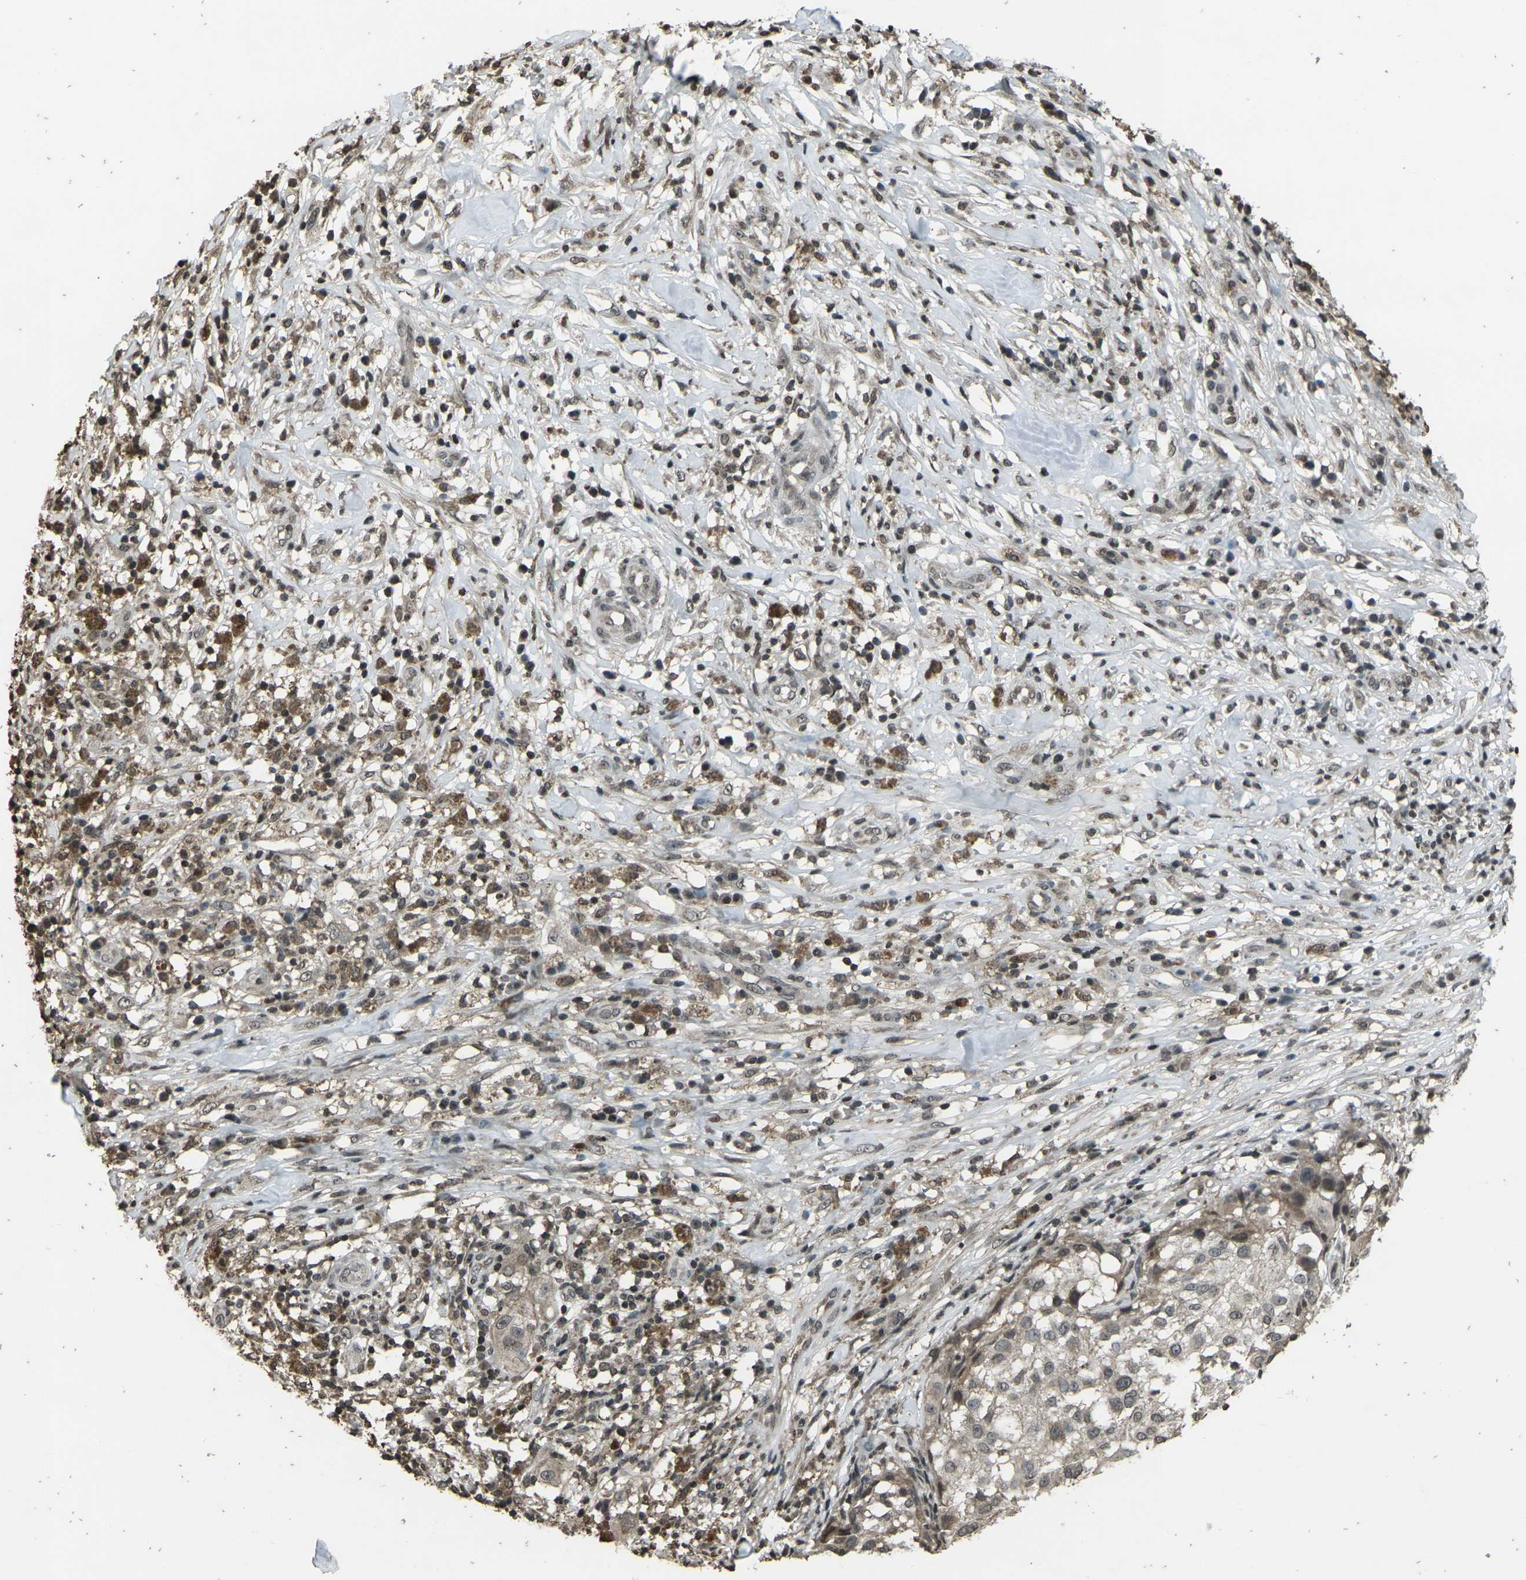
{"staining": {"intensity": "weak", "quantity": "<25%", "location": "cytoplasmic/membranous,nuclear"}, "tissue": "melanoma", "cell_type": "Tumor cells", "image_type": "cancer", "snomed": [{"axis": "morphology", "description": "Necrosis, NOS"}, {"axis": "morphology", "description": "Malignant melanoma, NOS"}, {"axis": "topography", "description": "Skin"}], "caption": "Image shows no protein staining in tumor cells of melanoma tissue.", "gene": "PRPF8", "patient": {"sex": "female", "age": 87}}